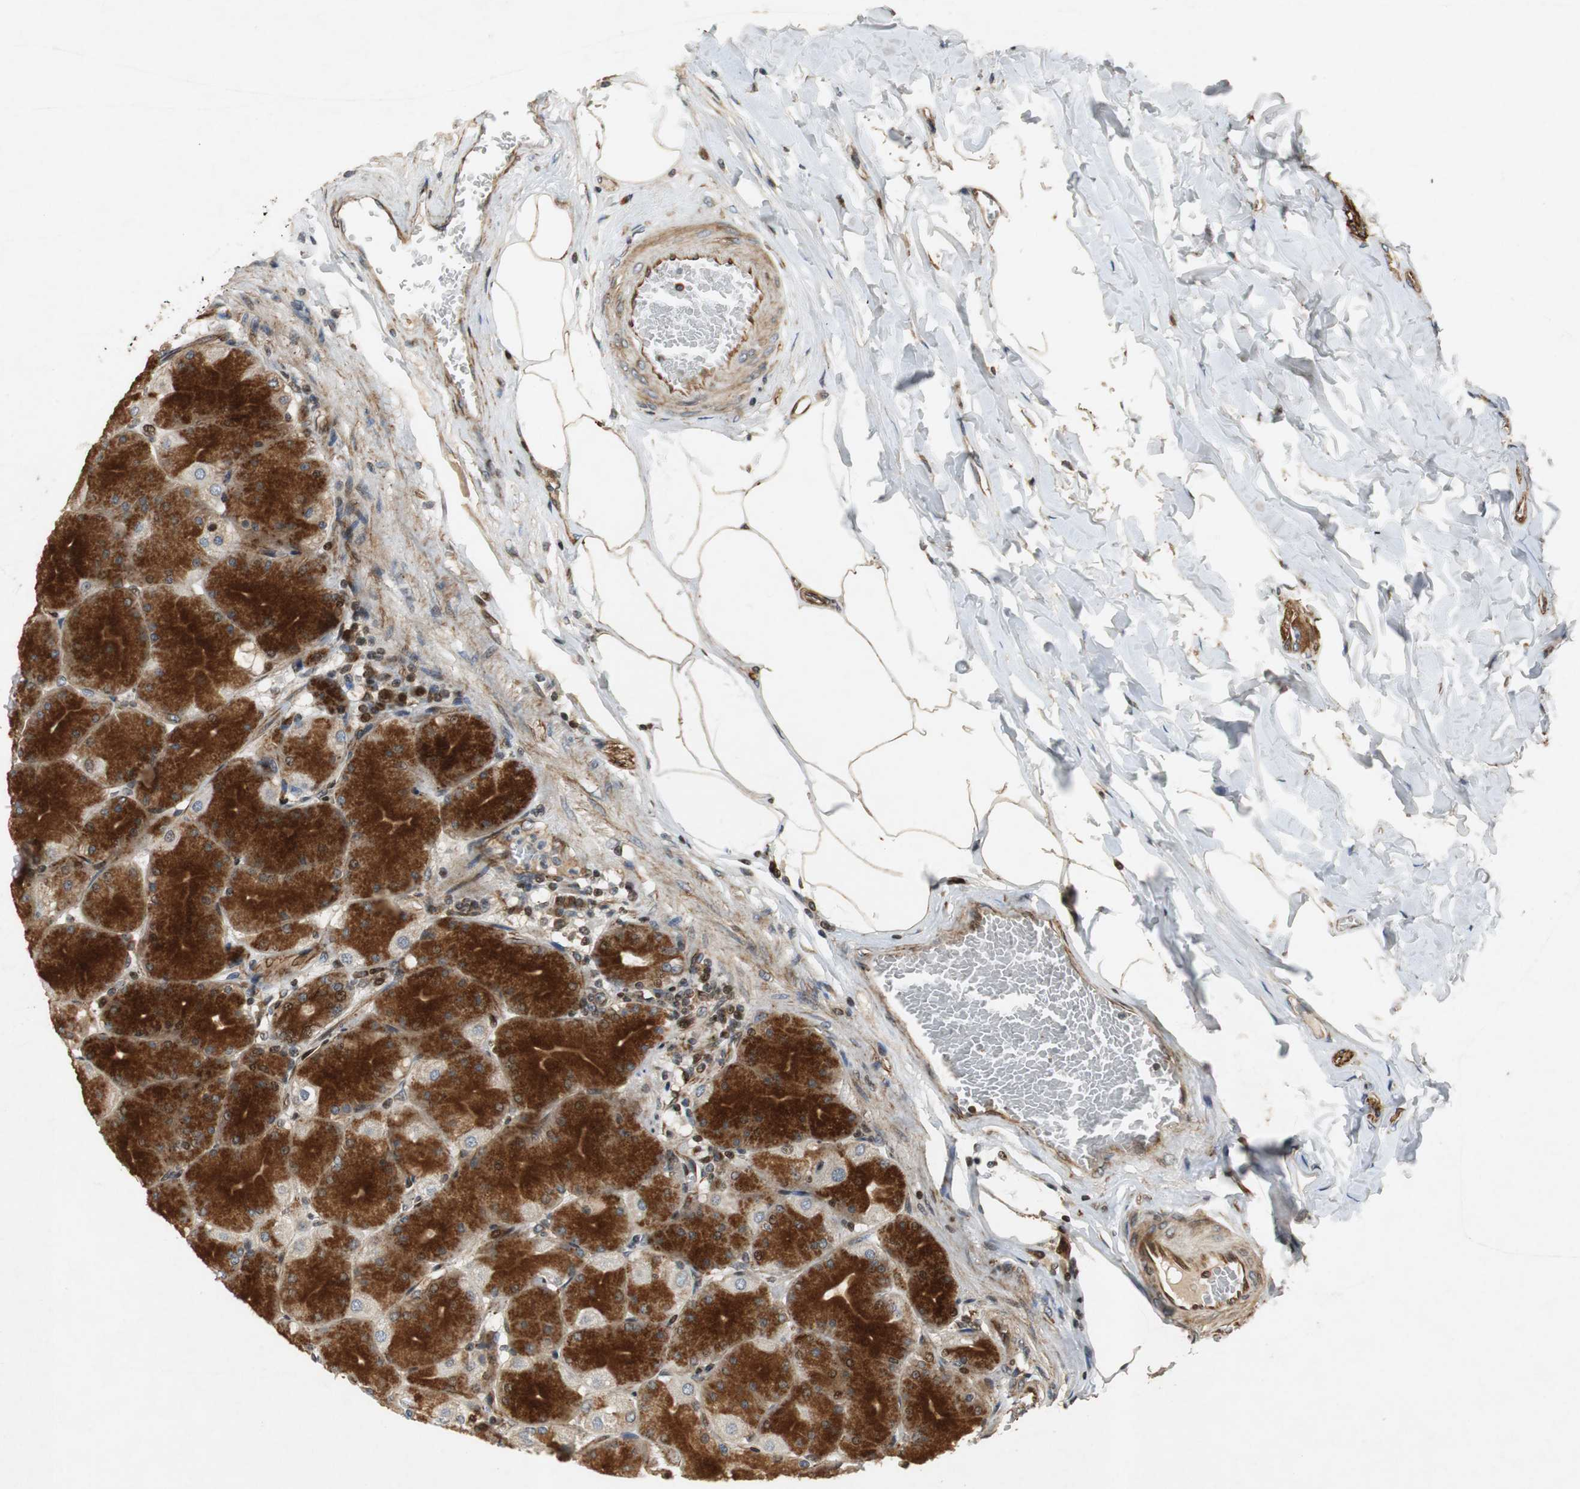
{"staining": {"intensity": "strong", "quantity": ">75%", "location": "cytoplasmic/membranous"}, "tissue": "stomach", "cell_type": "Glandular cells", "image_type": "normal", "snomed": [{"axis": "morphology", "description": "Normal tissue, NOS"}, {"axis": "topography", "description": "Stomach, upper"}], "caption": "Protein expression by immunohistochemistry (IHC) displays strong cytoplasmic/membranous positivity in about >75% of glandular cells in unremarkable stomach.", "gene": "TUBA4A", "patient": {"sex": "female", "age": 56}}